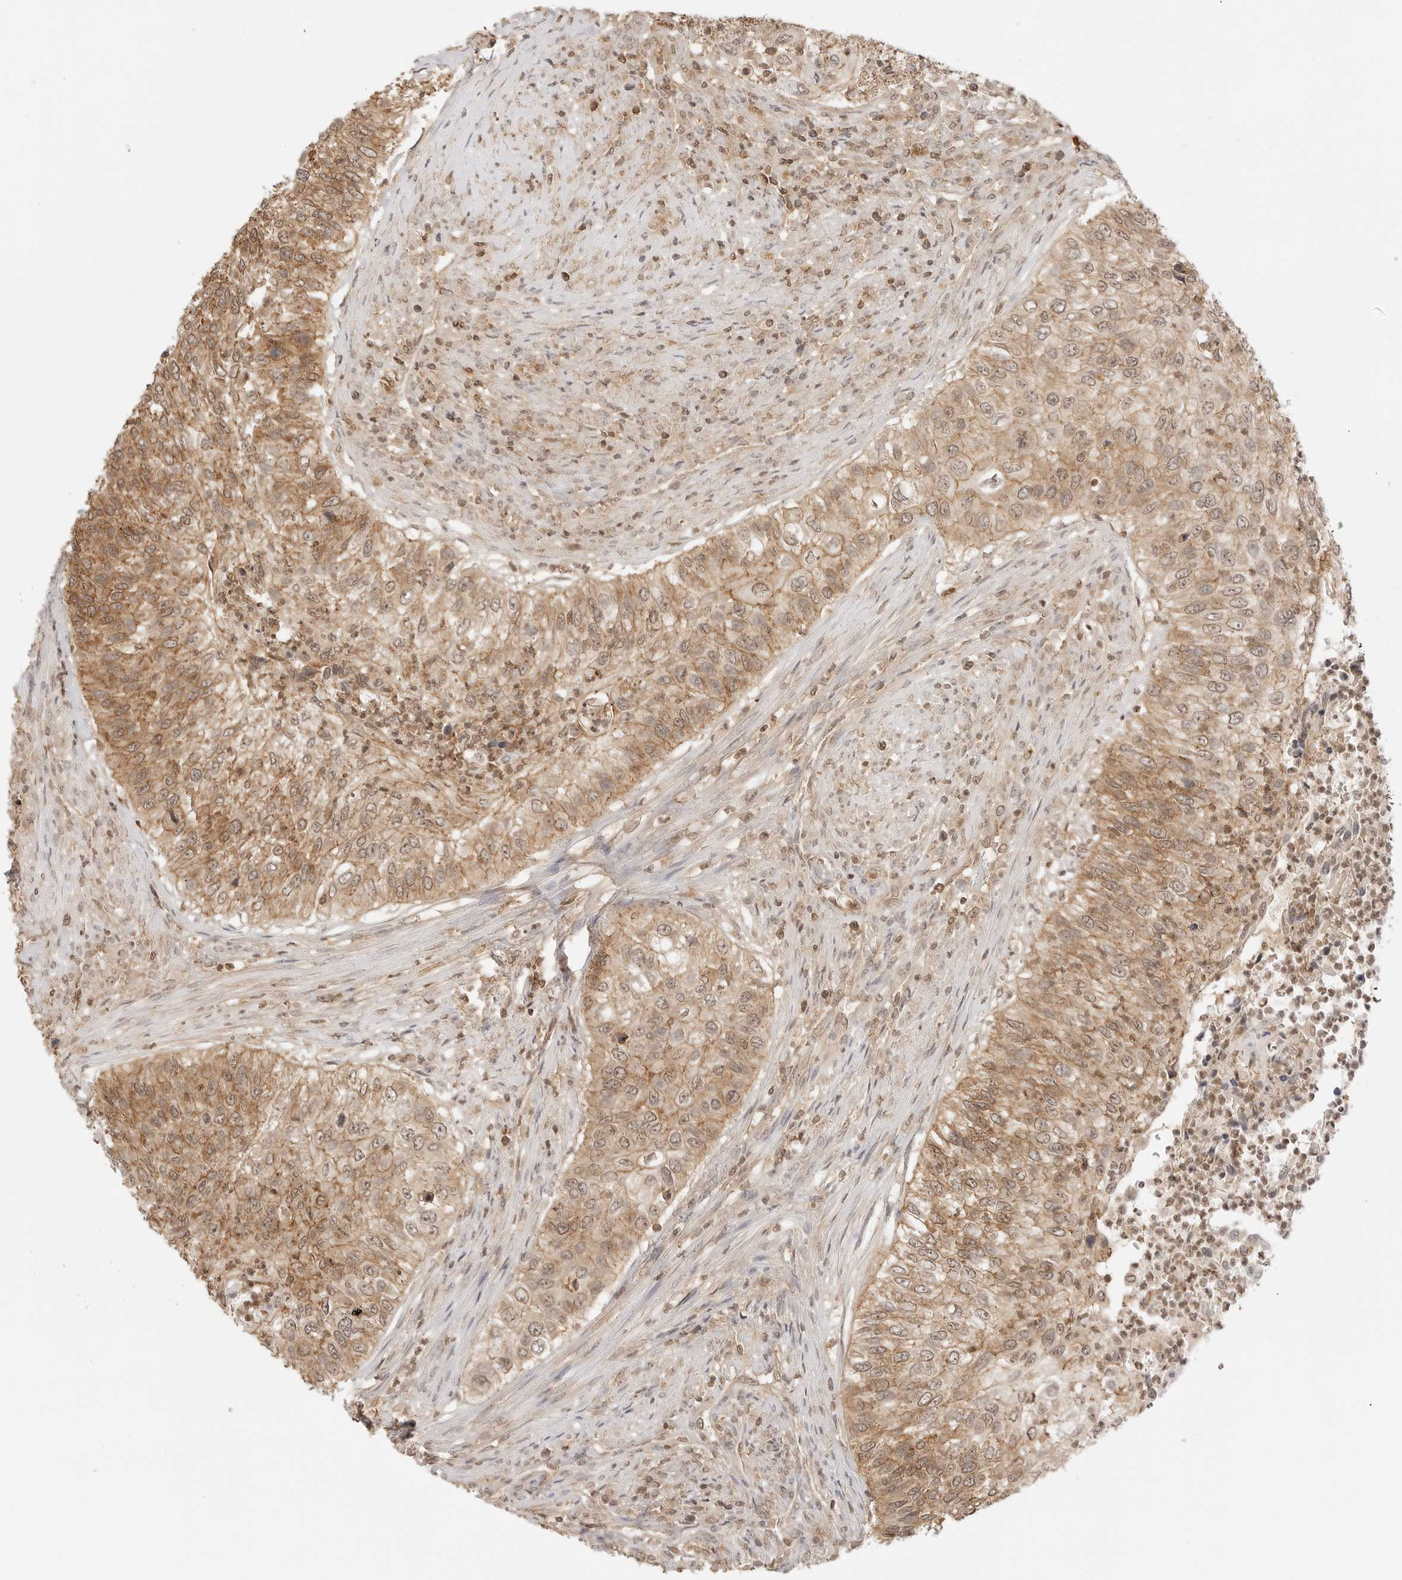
{"staining": {"intensity": "moderate", "quantity": ">75%", "location": "cytoplasmic/membranous"}, "tissue": "urothelial cancer", "cell_type": "Tumor cells", "image_type": "cancer", "snomed": [{"axis": "morphology", "description": "Urothelial carcinoma, High grade"}, {"axis": "topography", "description": "Urinary bladder"}], "caption": "Protein expression analysis of human urothelial cancer reveals moderate cytoplasmic/membranous expression in about >75% of tumor cells.", "gene": "EPHA1", "patient": {"sex": "female", "age": 60}}